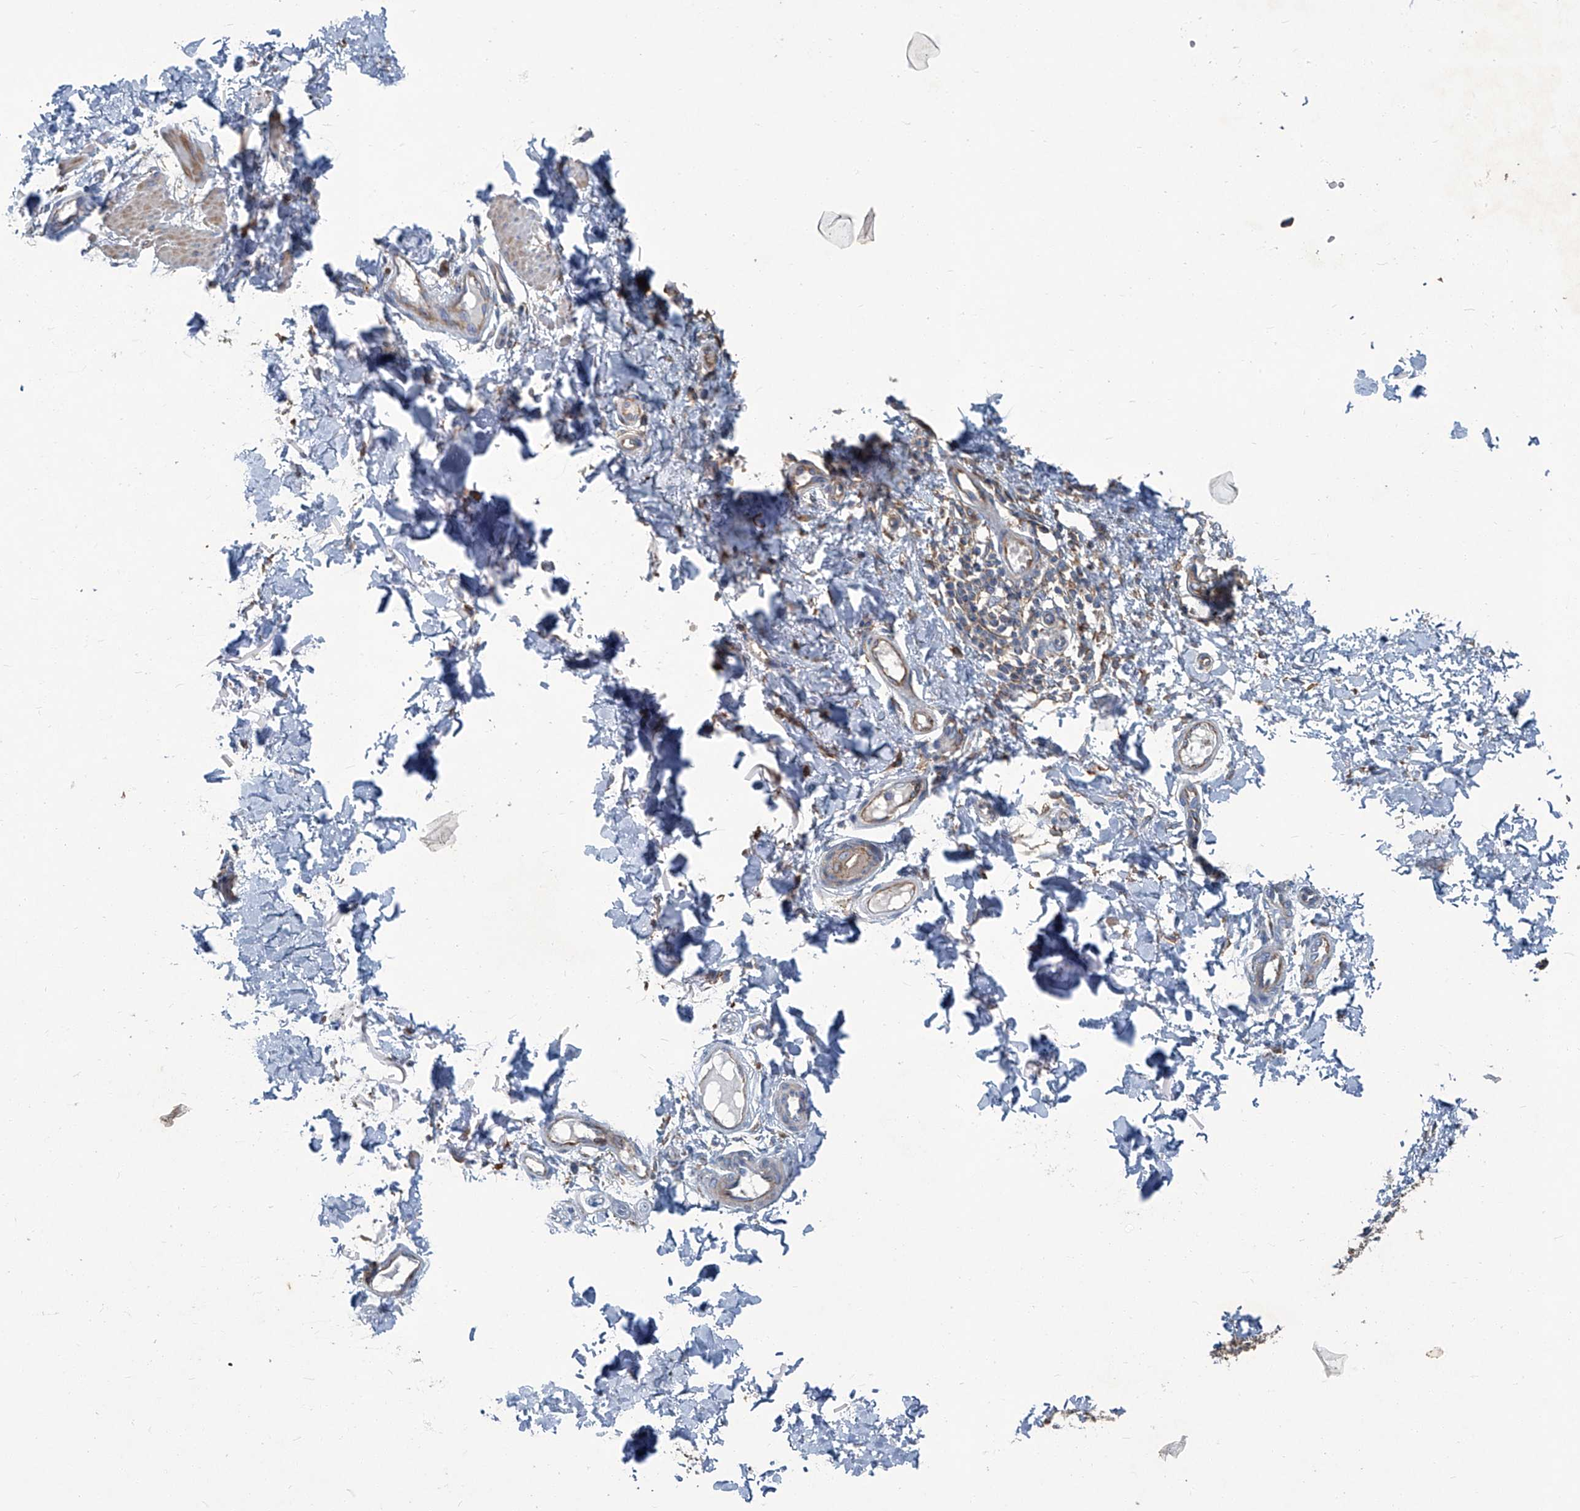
{"staining": {"intensity": "weak", "quantity": "<25%", "location": "cytoplasmic/membranous"}, "tissue": "melanoma", "cell_type": "Tumor cells", "image_type": "cancer", "snomed": [{"axis": "morphology", "description": "Malignant melanoma, NOS"}, {"axis": "topography", "description": "Skin"}], "caption": "Immunohistochemical staining of melanoma displays no significant positivity in tumor cells.", "gene": "PIGH", "patient": {"sex": "male", "age": 53}}